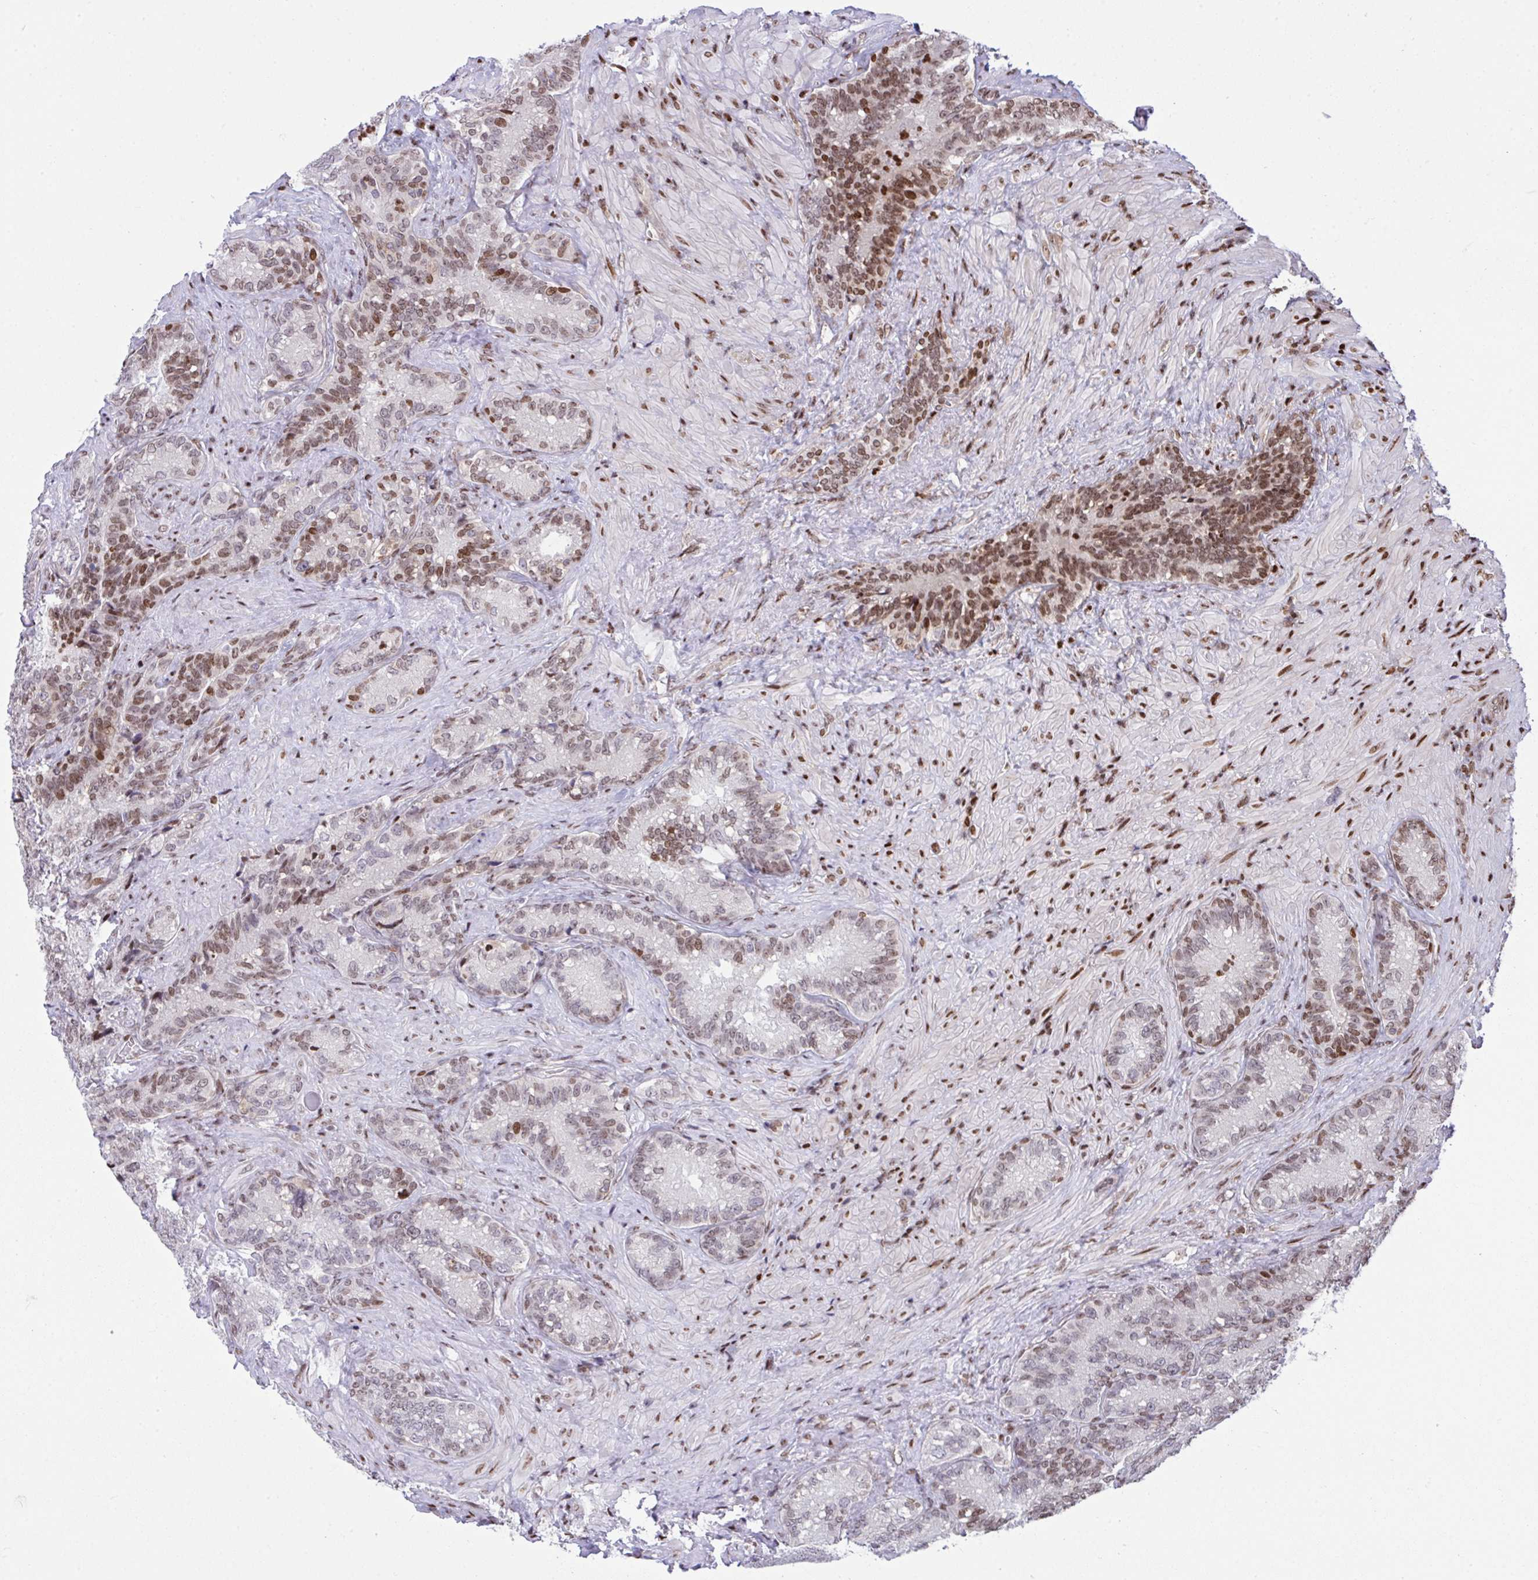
{"staining": {"intensity": "moderate", "quantity": "25%-75%", "location": "nuclear"}, "tissue": "seminal vesicle", "cell_type": "Glandular cells", "image_type": "normal", "snomed": [{"axis": "morphology", "description": "Normal tissue, NOS"}, {"axis": "topography", "description": "Seminal veicle"}], "caption": "Moderate nuclear expression for a protein is appreciated in approximately 25%-75% of glandular cells of normal seminal vesicle using immunohistochemistry.", "gene": "RAPGEF5", "patient": {"sex": "male", "age": 68}}